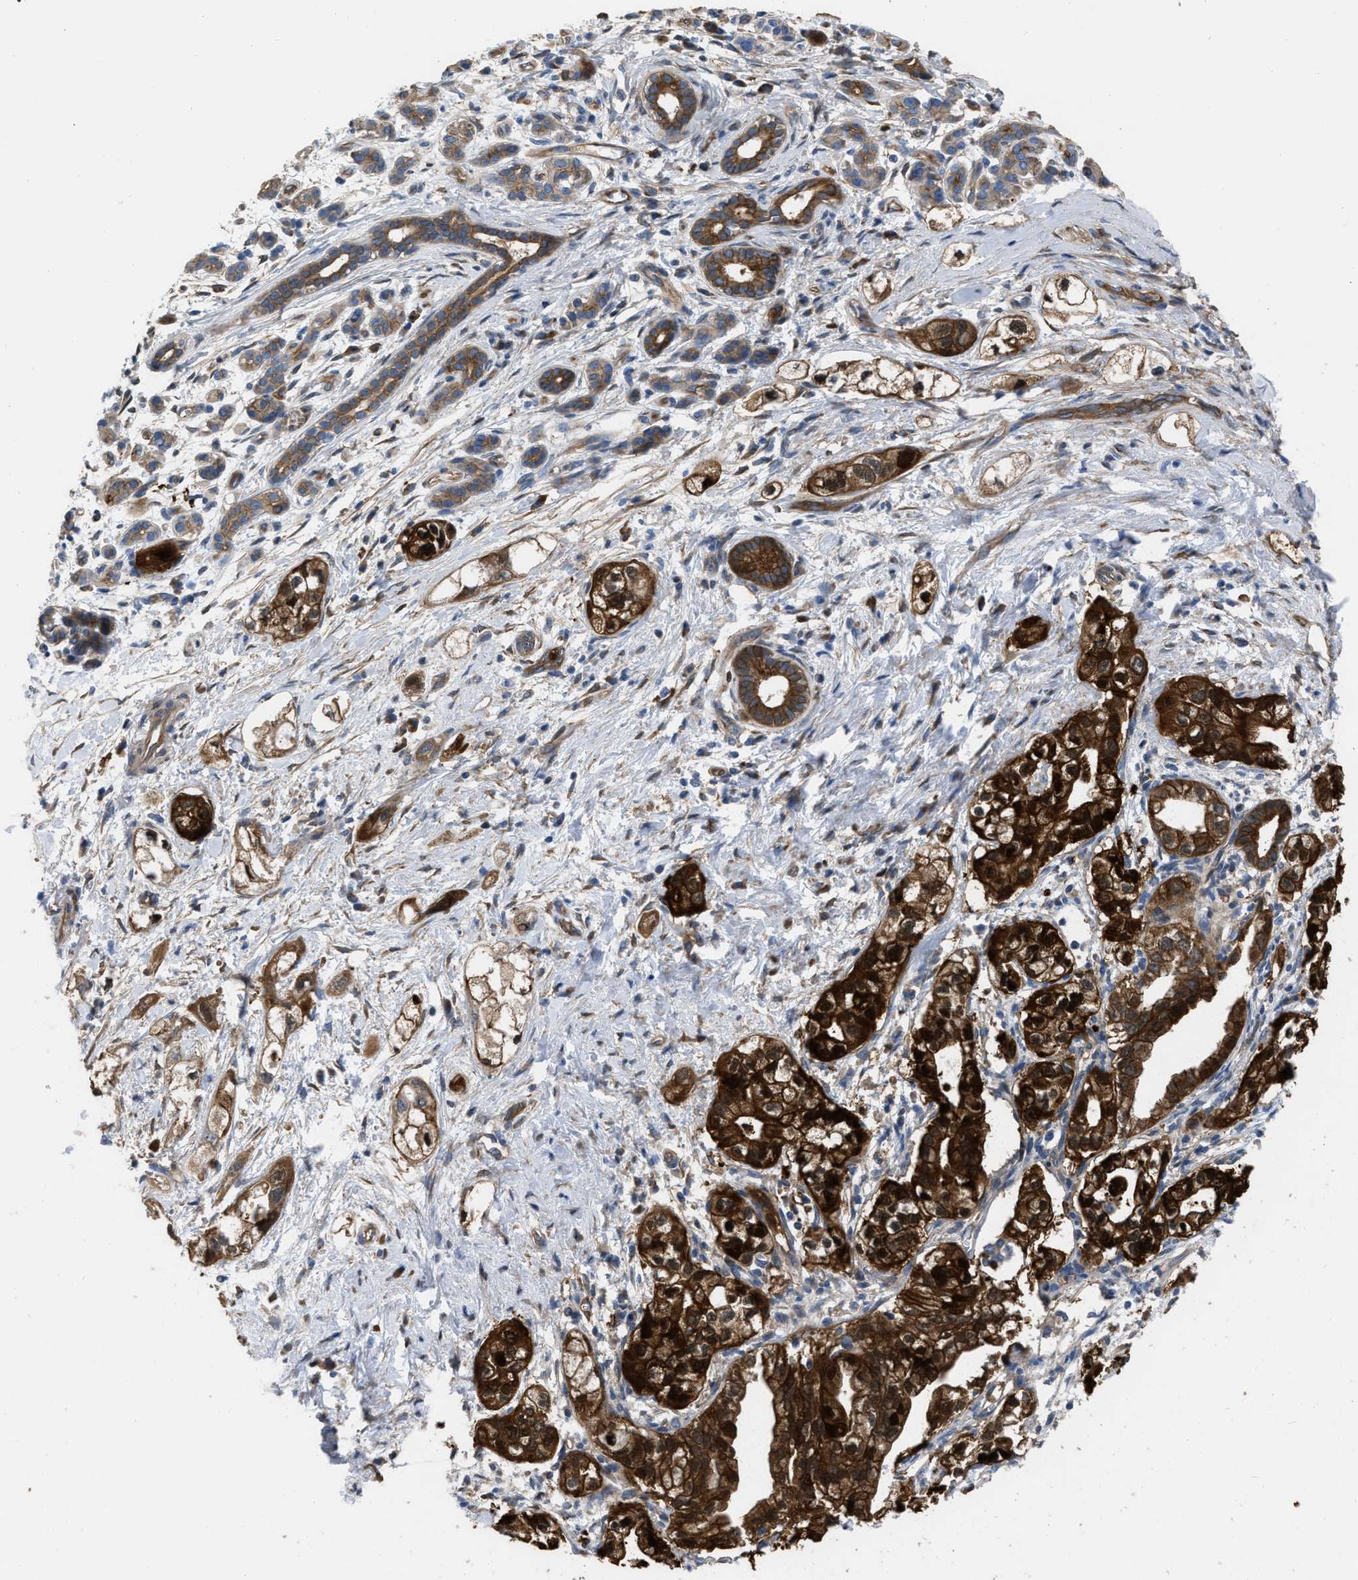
{"staining": {"intensity": "strong", "quantity": "25%-75%", "location": "cytoplasmic/membranous,nuclear"}, "tissue": "pancreatic cancer", "cell_type": "Tumor cells", "image_type": "cancer", "snomed": [{"axis": "morphology", "description": "Adenocarcinoma, NOS"}, {"axis": "topography", "description": "Pancreas"}], "caption": "Strong cytoplasmic/membranous and nuclear protein staining is seen in about 25%-75% of tumor cells in adenocarcinoma (pancreatic).", "gene": "TRIOBP", "patient": {"sex": "male", "age": 74}}